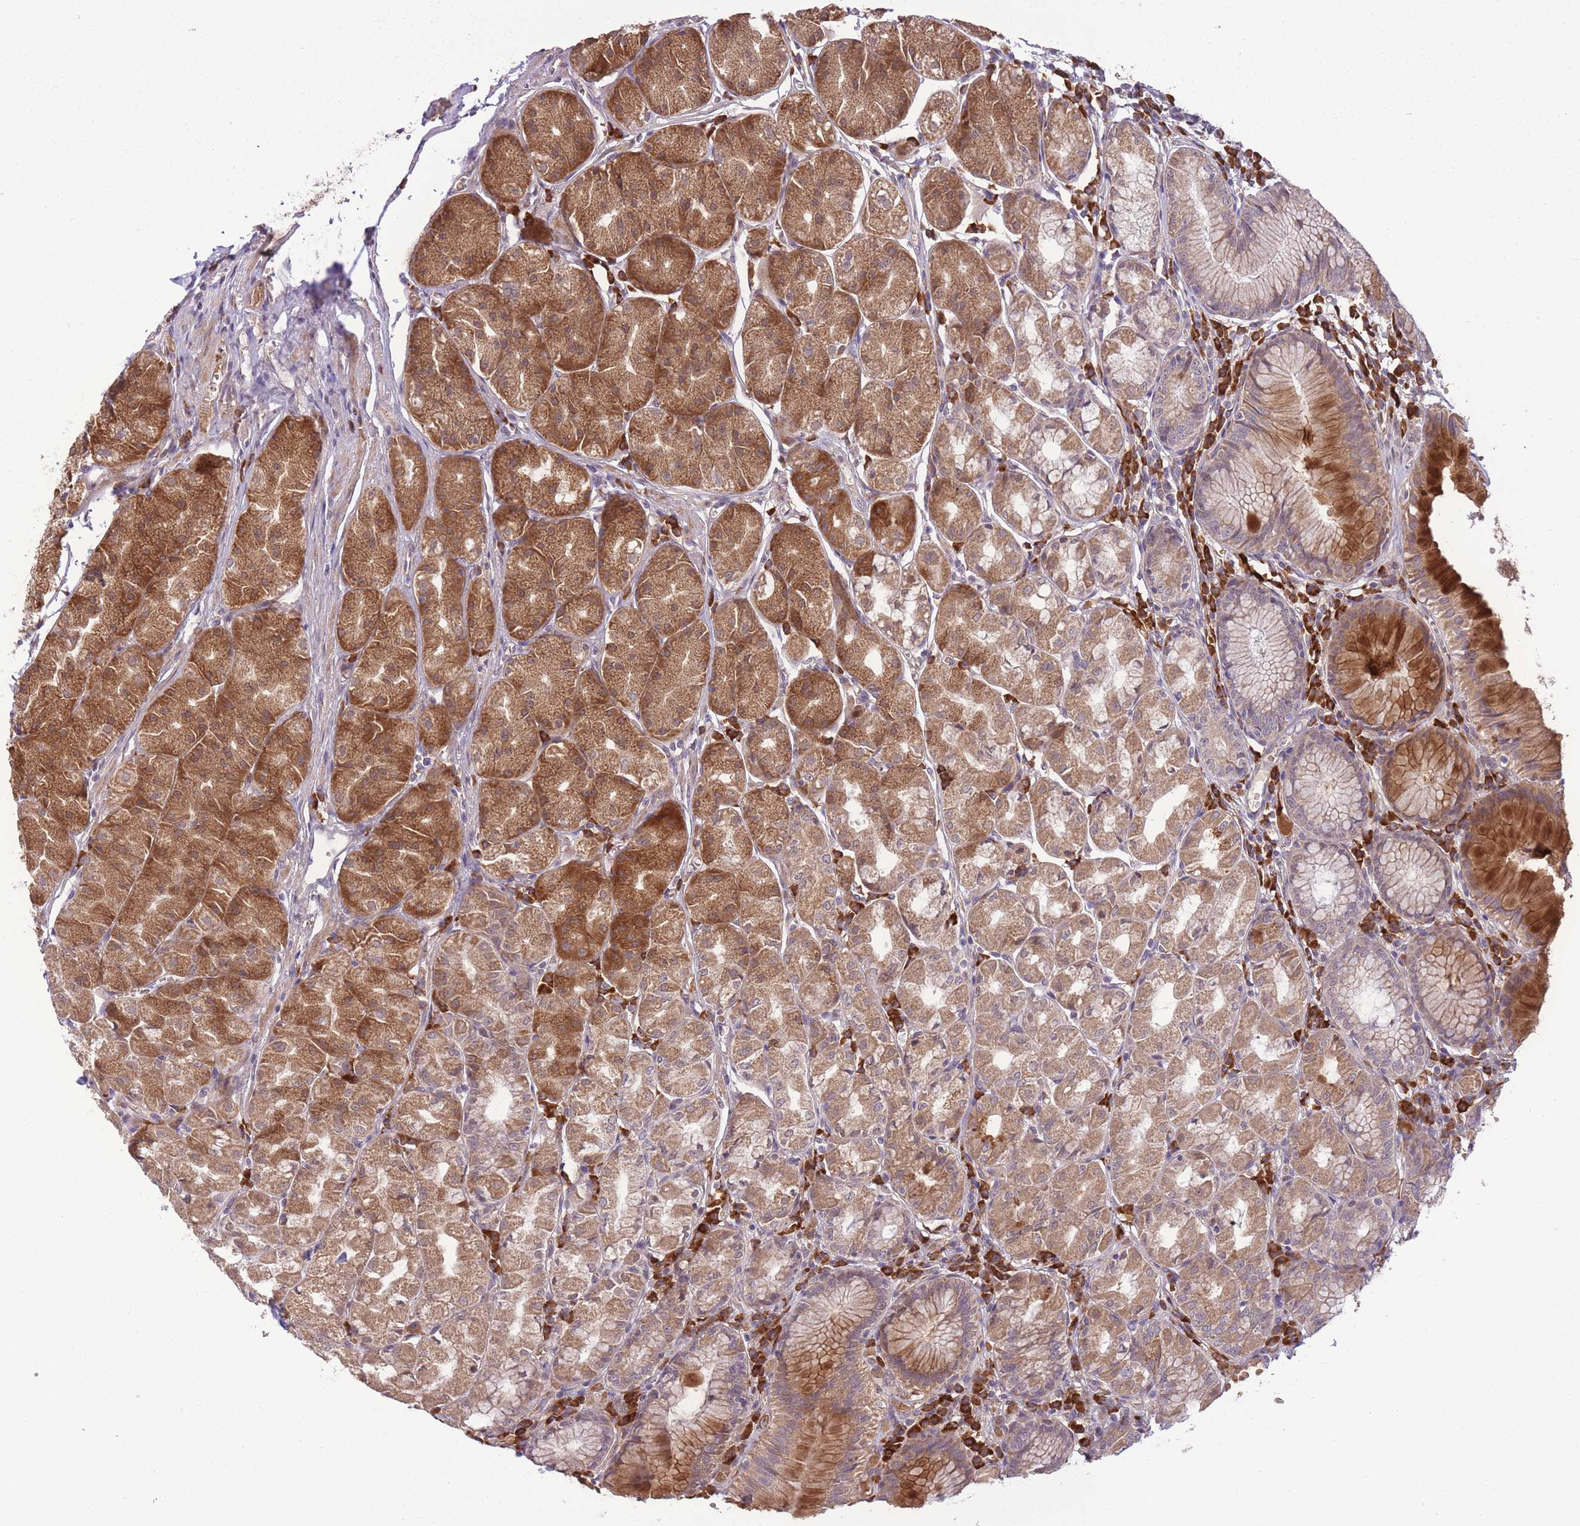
{"staining": {"intensity": "moderate", "quantity": ">75%", "location": "cytoplasmic/membranous"}, "tissue": "stomach", "cell_type": "Glandular cells", "image_type": "normal", "snomed": [{"axis": "morphology", "description": "Normal tissue, NOS"}, {"axis": "topography", "description": "Stomach"}], "caption": "Immunohistochemistry of unremarkable human stomach exhibits medium levels of moderate cytoplasmic/membranous staining in about >75% of glandular cells. Nuclei are stained in blue.", "gene": "POLR3F", "patient": {"sex": "male", "age": 55}}